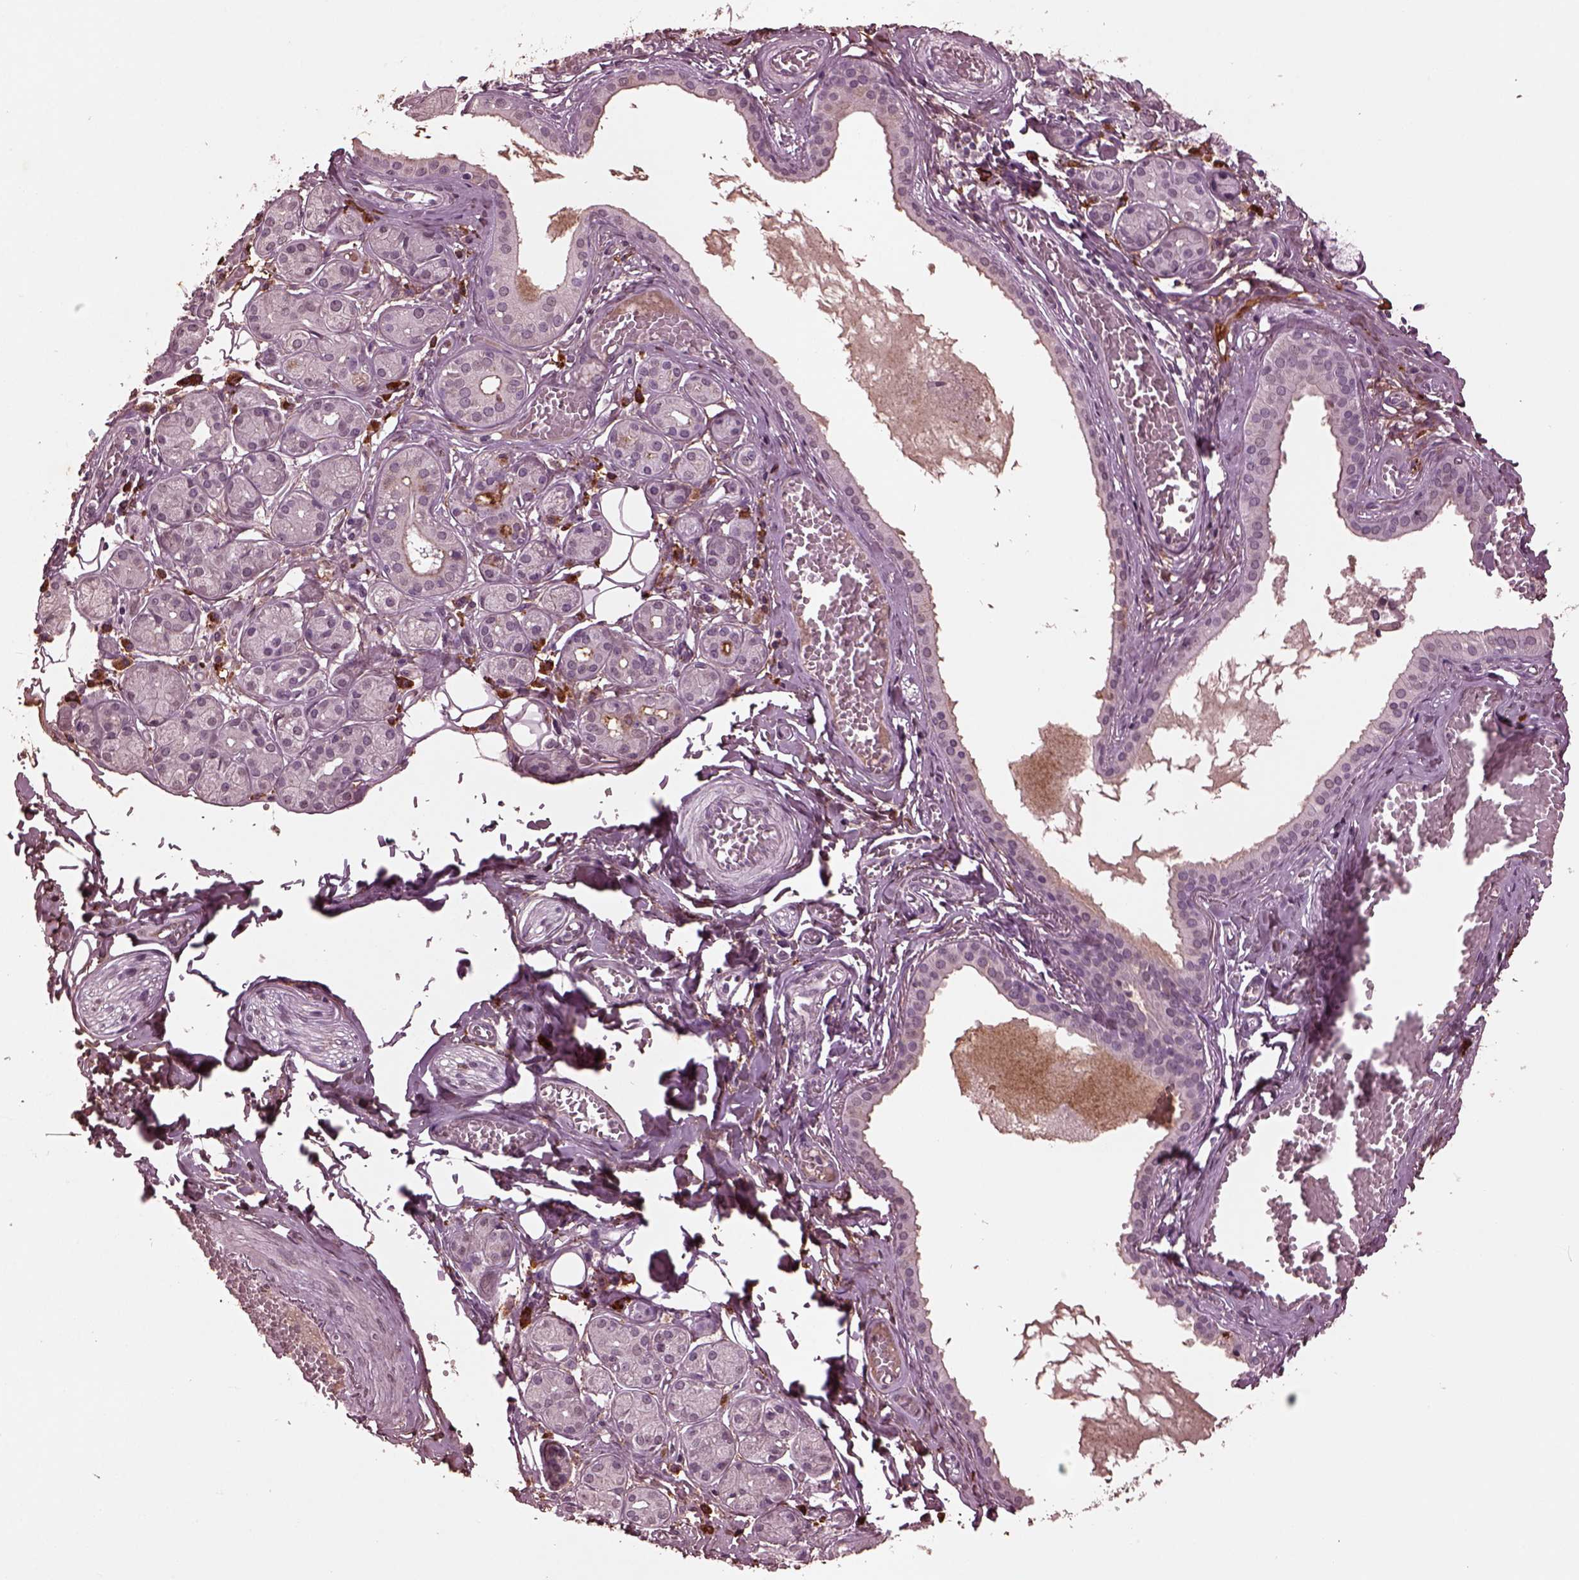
{"staining": {"intensity": "negative", "quantity": "none", "location": "none"}, "tissue": "salivary gland", "cell_type": "Glandular cells", "image_type": "normal", "snomed": [{"axis": "morphology", "description": "Normal tissue, NOS"}, {"axis": "topography", "description": "Salivary gland"}, {"axis": "topography", "description": "Peripheral nerve tissue"}], "caption": "An IHC micrograph of unremarkable salivary gland is shown. There is no staining in glandular cells of salivary gland.", "gene": "IL18RAP", "patient": {"sex": "male", "age": 71}}